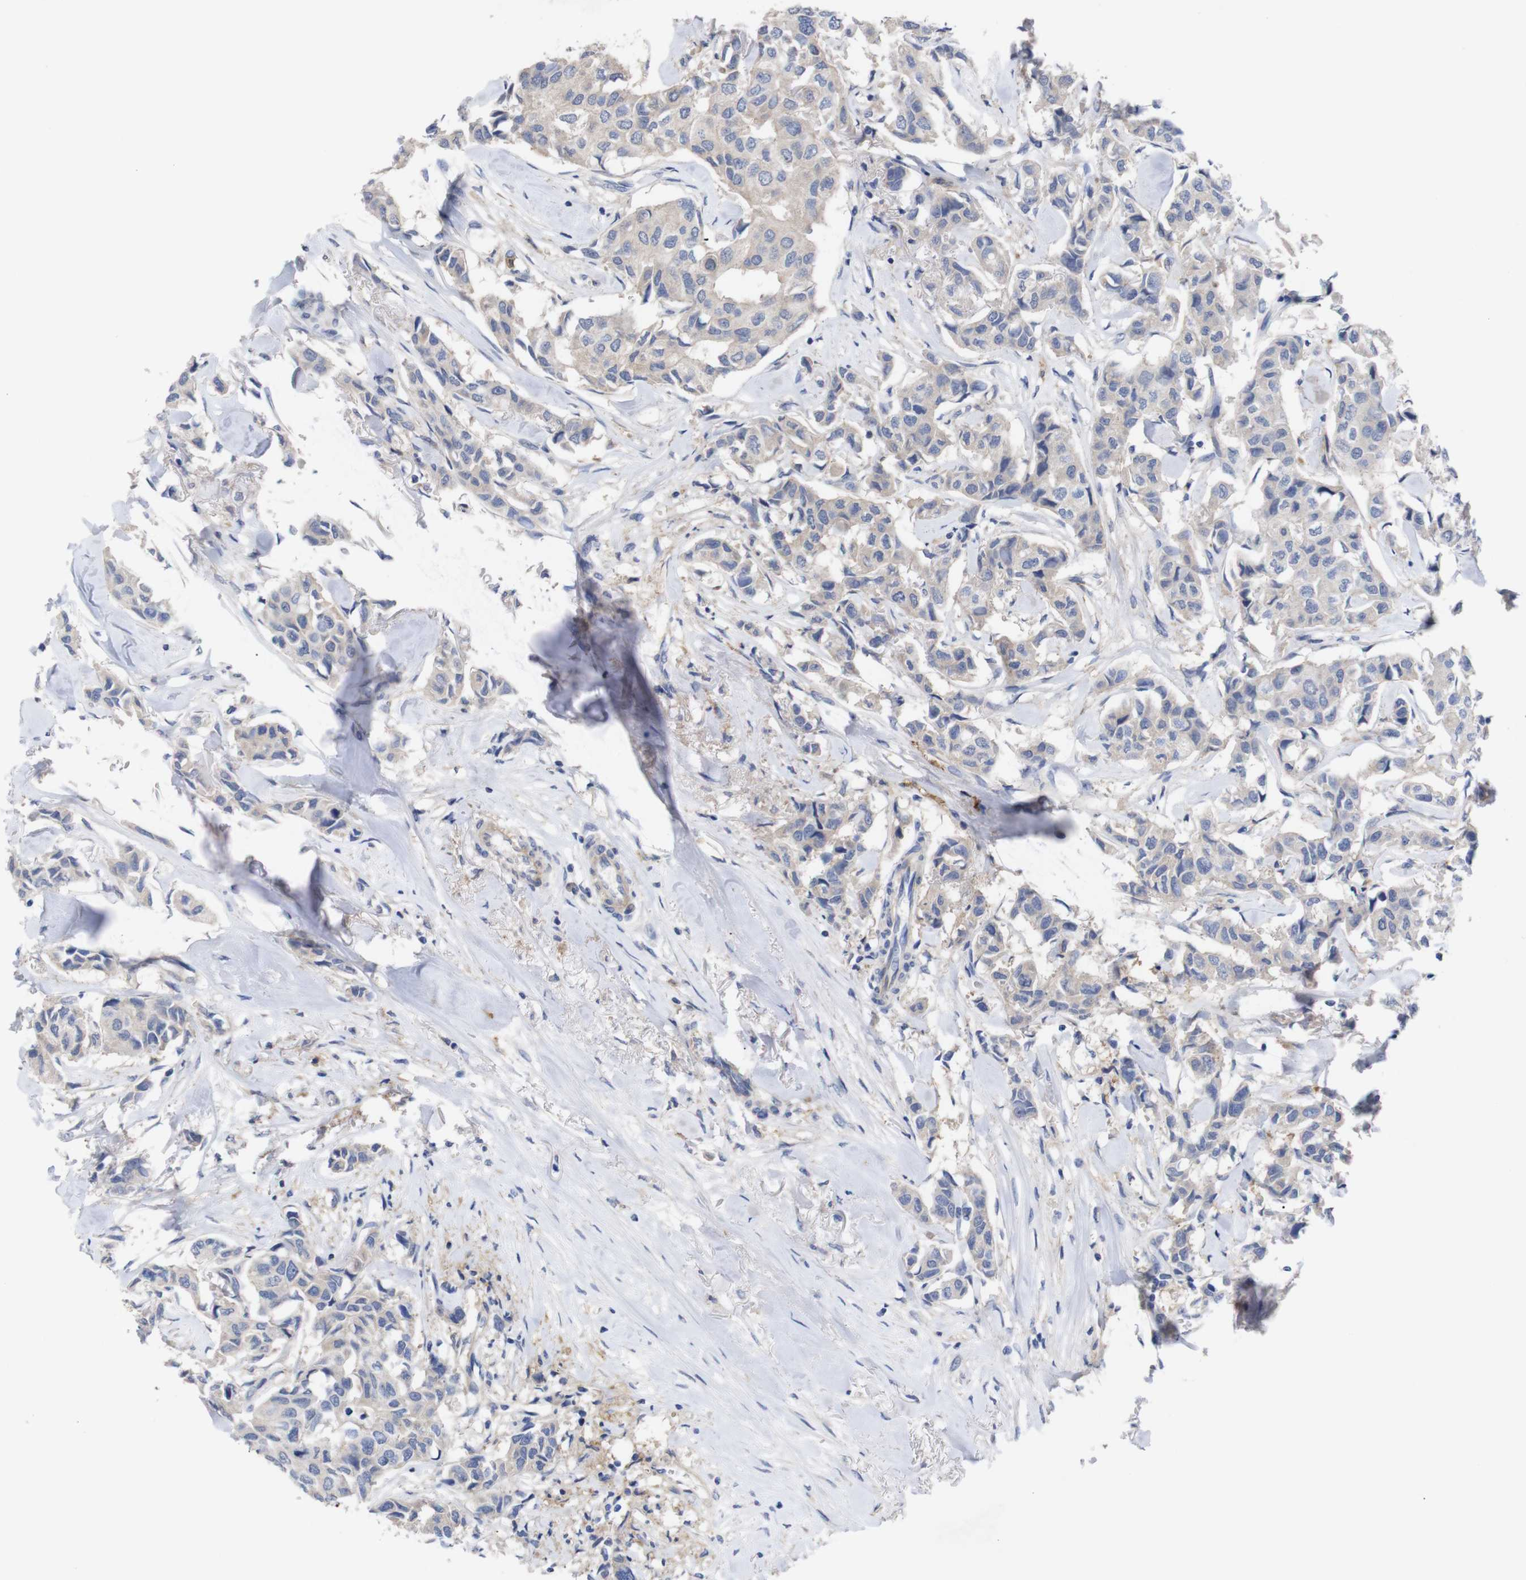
{"staining": {"intensity": "weak", "quantity": "<25%", "location": "cytoplasmic/membranous"}, "tissue": "breast cancer", "cell_type": "Tumor cells", "image_type": "cancer", "snomed": [{"axis": "morphology", "description": "Duct carcinoma"}, {"axis": "topography", "description": "Breast"}], "caption": "An image of invasive ductal carcinoma (breast) stained for a protein demonstrates no brown staining in tumor cells.", "gene": "C5AR1", "patient": {"sex": "female", "age": 80}}